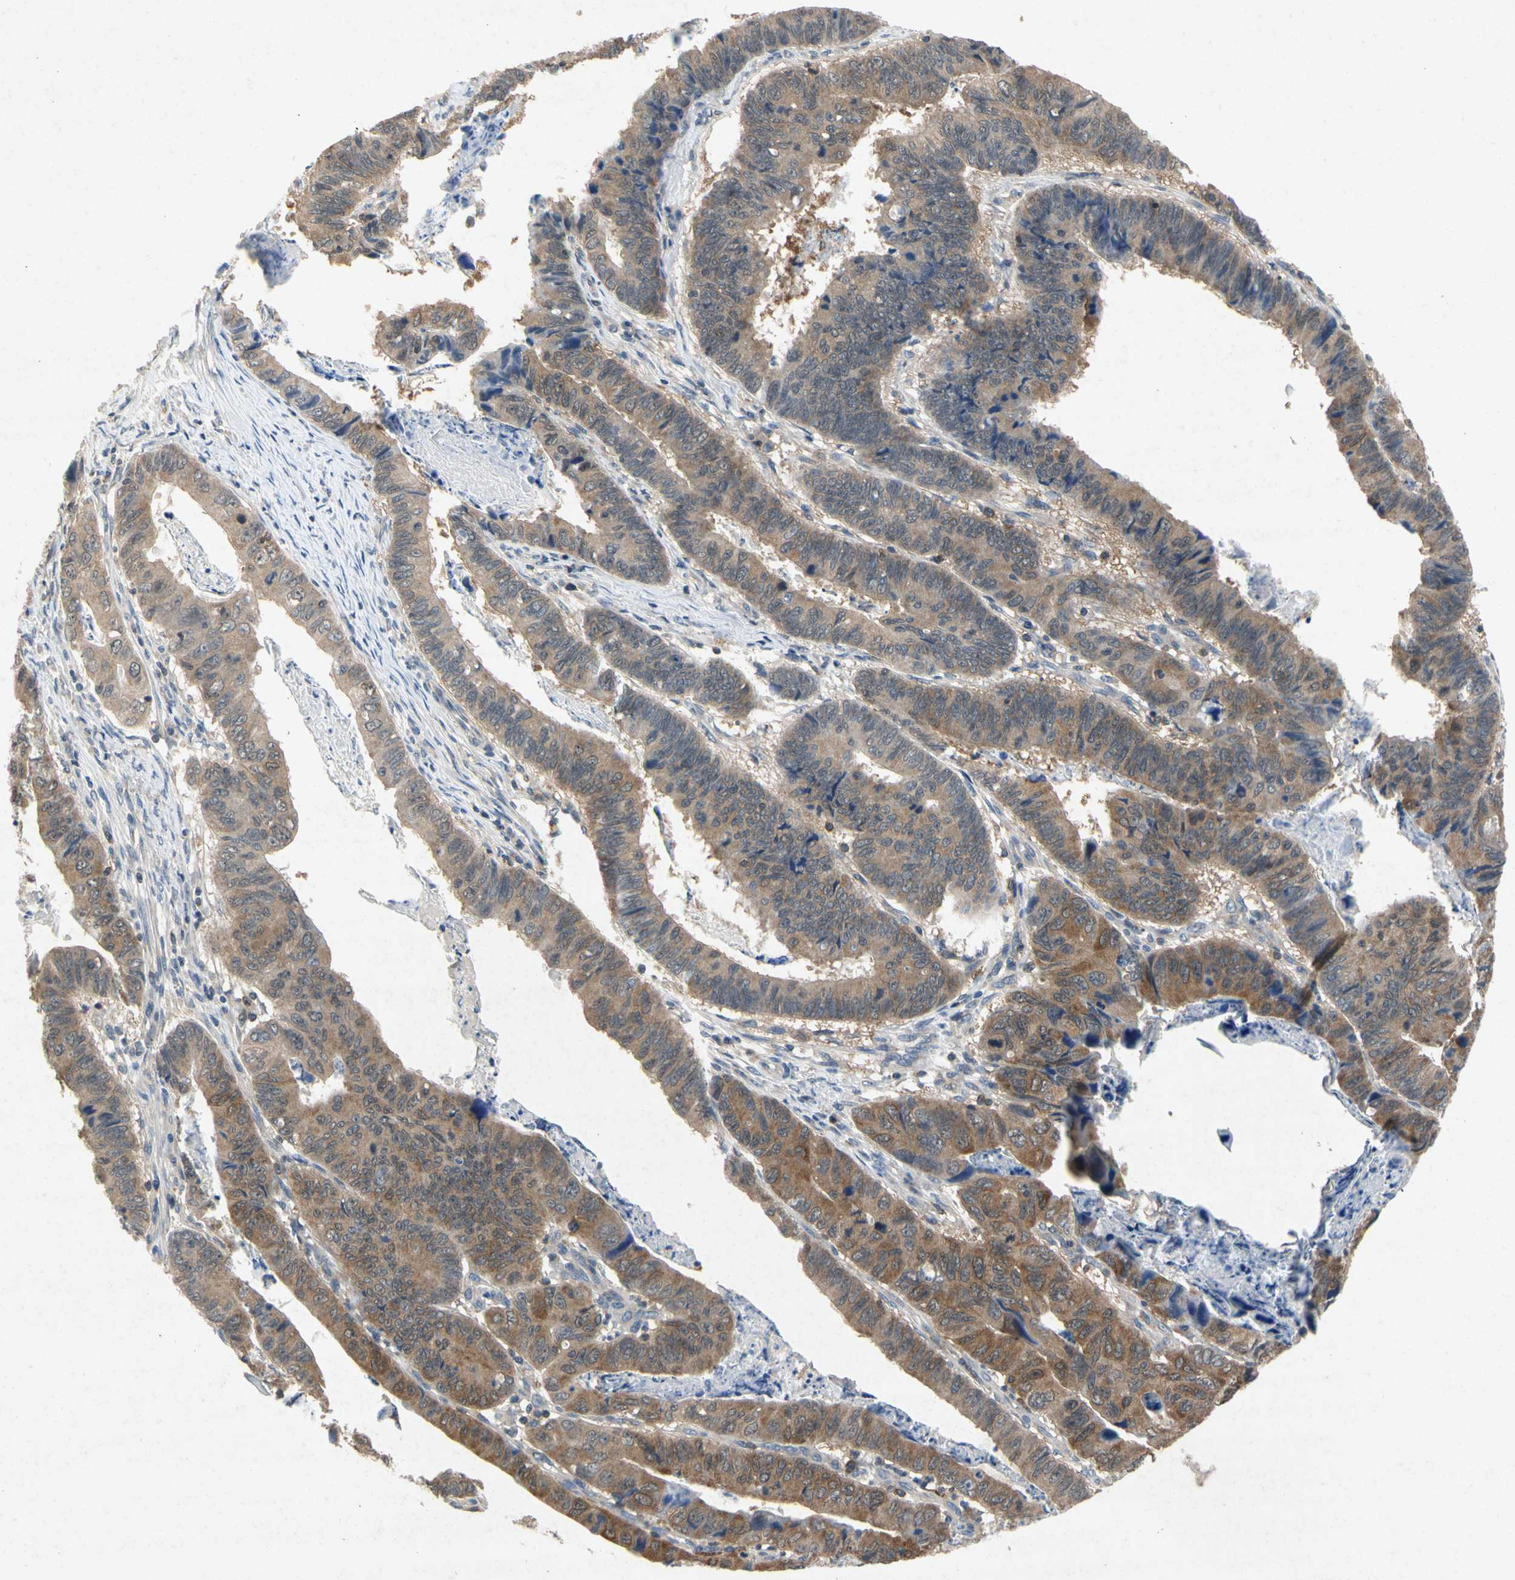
{"staining": {"intensity": "moderate", "quantity": ">75%", "location": "cytoplasmic/membranous"}, "tissue": "stomach cancer", "cell_type": "Tumor cells", "image_type": "cancer", "snomed": [{"axis": "morphology", "description": "Adenocarcinoma, NOS"}, {"axis": "topography", "description": "Stomach, lower"}], "caption": "An image of stomach cancer stained for a protein reveals moderate cytoplasmic/membranous brown staining in tumor cells. The staining is performed using DAB (3,3'-diaminobenzidine) brown chromogen to label protein expression. The nuclei are counter-stained blue using hematoxylin.", "gene": "RPS6KA1", "patient": {"sex": "male", "age": 77}}